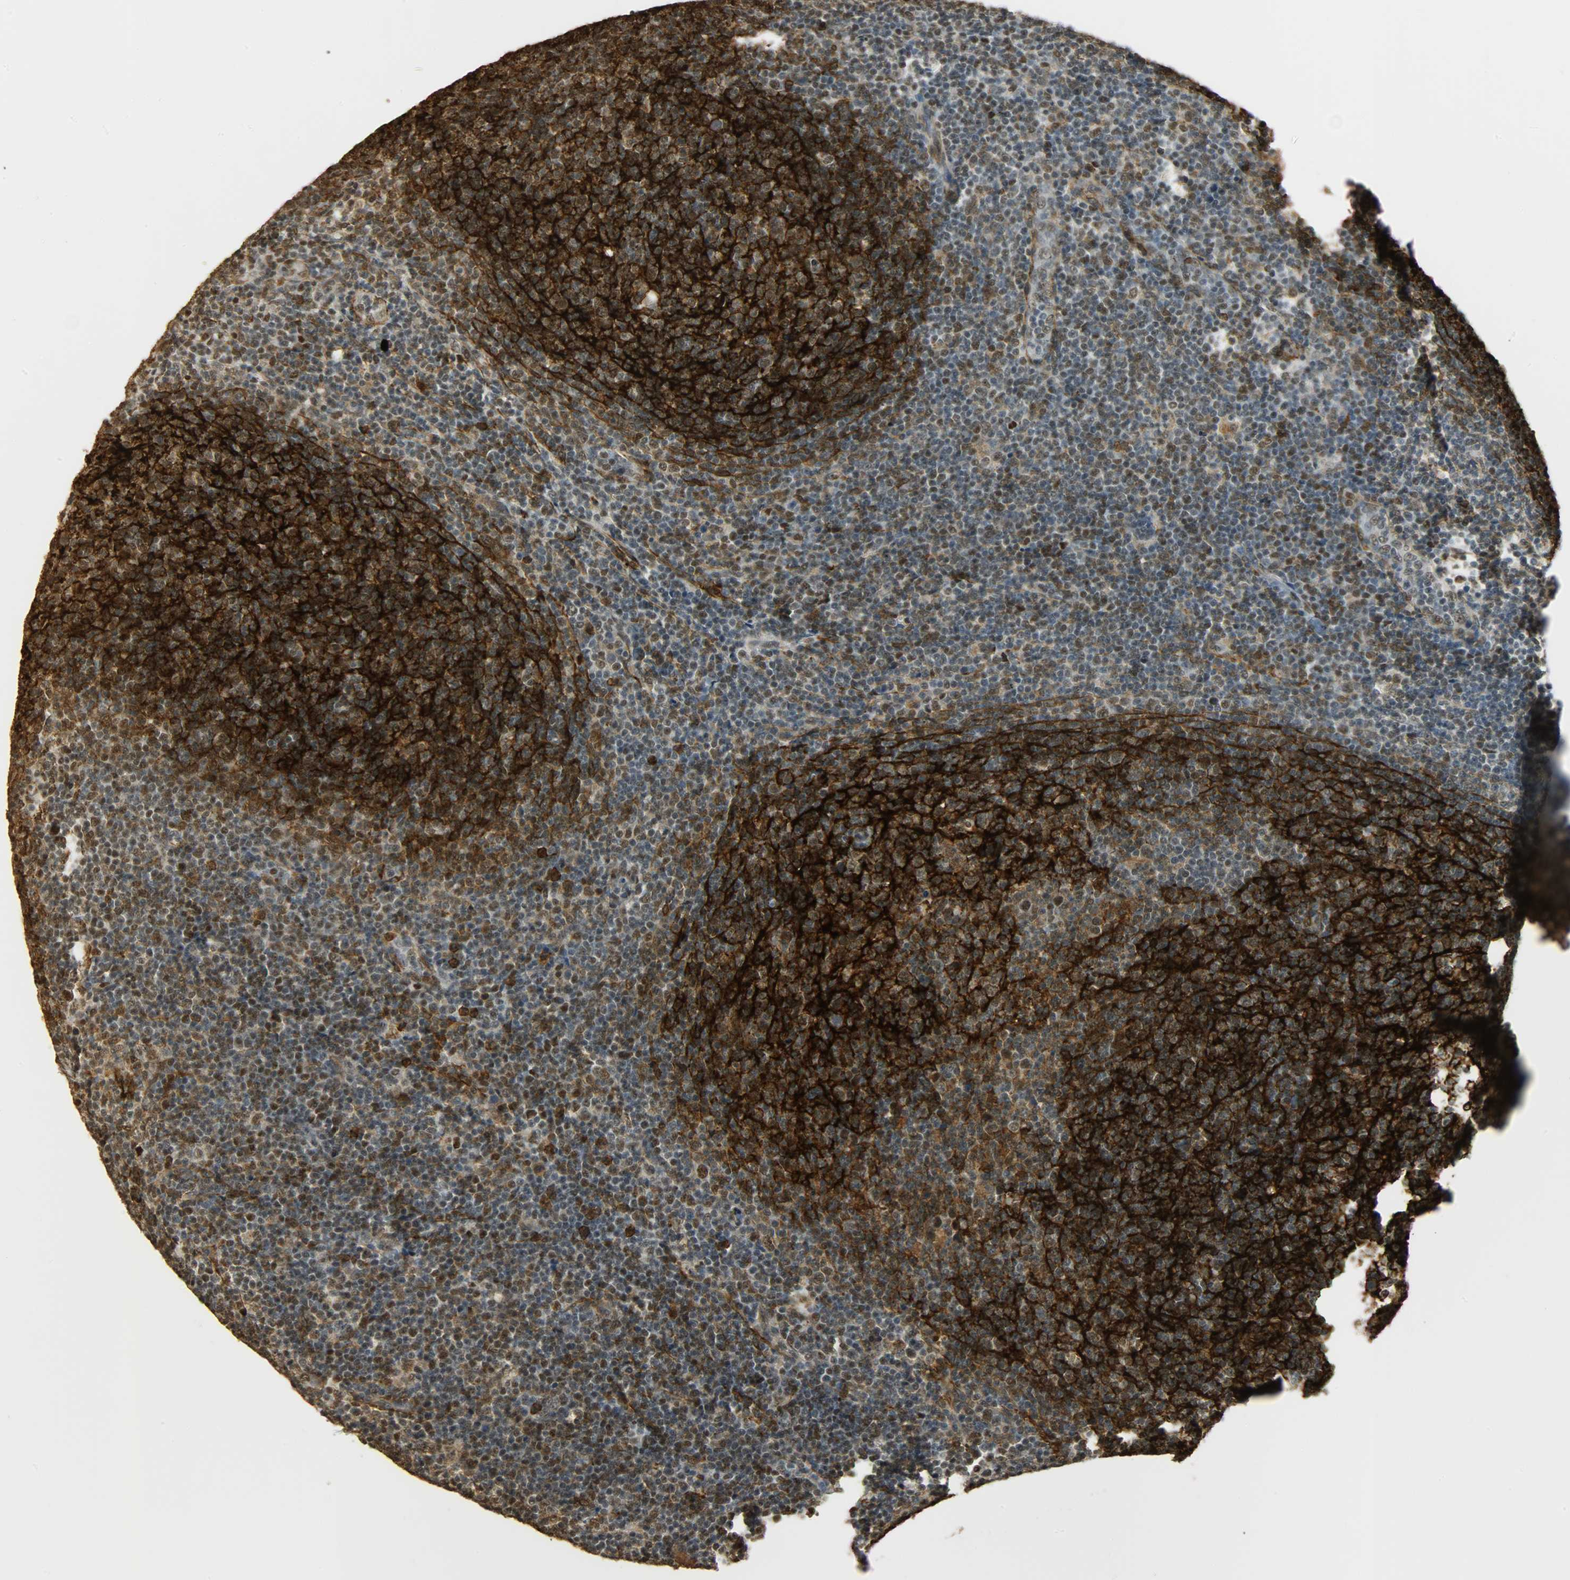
{"staining": {"intensity": "strong", "quantity": "25%-75%", "location": "cytoplasmic/membranous"}, "tissue": "lymphoma", "cell_type": "Tumor cells", "image_type": "cancer", "snomed": [{"axis": "morphology", "description": "Malignant lymphoma, non-Hodgkin's type, Low grade"}, {"axis": "topography", "description": "Lymph node"}], "caption": "A photomicrograph of lymphoma stained for a protein exhibits strong cytoplasmic/membranous brown staining in tumor cells. (DAB IHC, brown staining for protein, blue staining for nuclei).", "gene": "NGFR", "patient": {"sex": "male", "age": 70}}